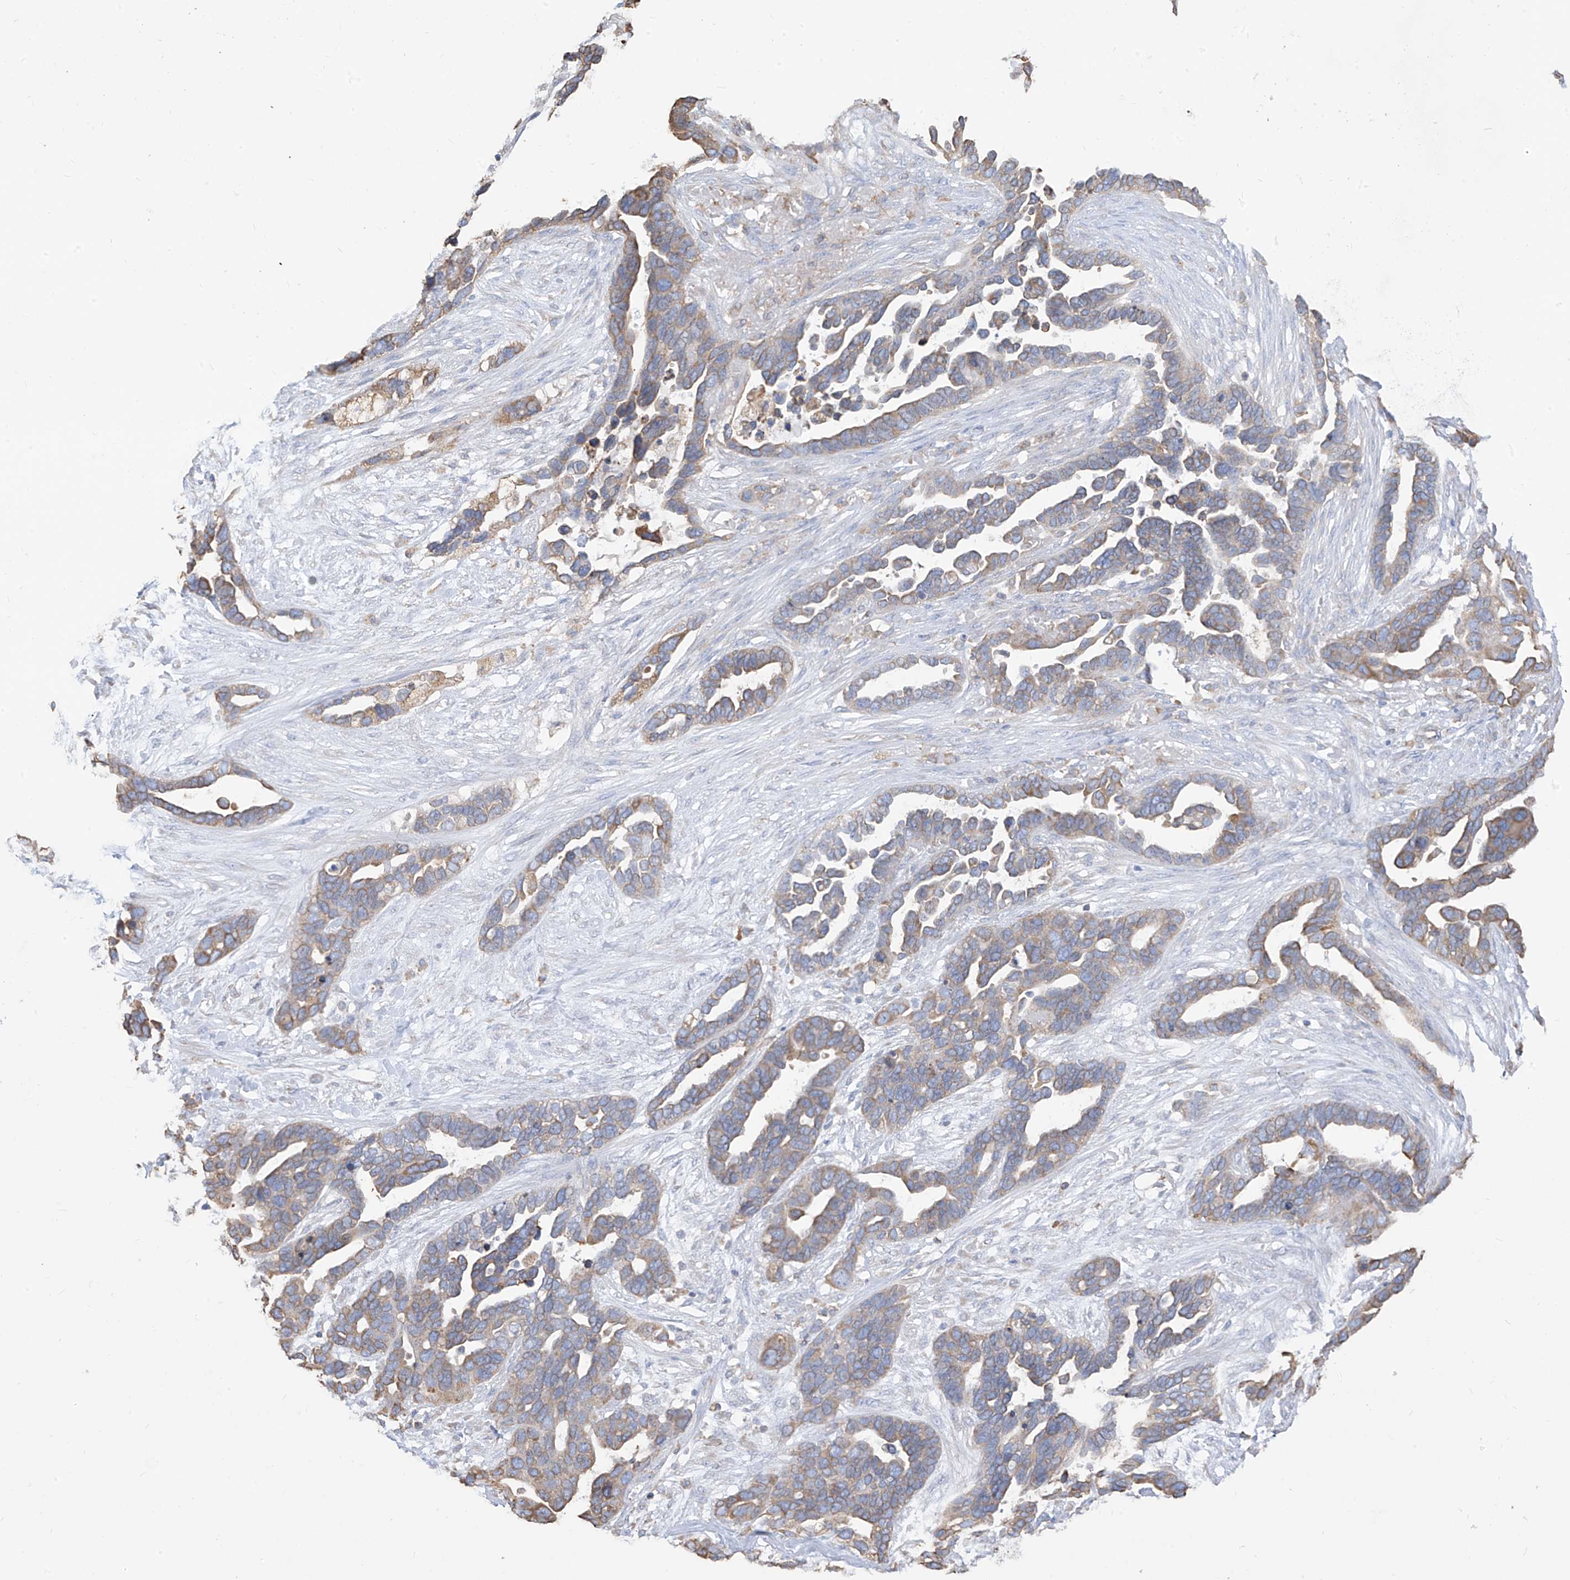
{"staining": {"intensity": "moderate", "quantity": "25%-75%", "location": "cytoplasmic/membranous"}, "tissue": "ovarian cancer", "cell_type": "Tumor cells", "image_type": "cancer", "snomed": [{"axis": "morphology", "description": "Cystadenocarcinoma, serous, NOS"}, {"axis": "topography", "description": "Ovary"}], "caption": "Ovarian cancer (serous cystadenocarcinoma) was stained to show a protein in brown. There is medium levels of moderate cytoplasmic/membranous positivity in about 25%-75% of tumor cells.", "gene": "PDIA6", "patient": {"sex": "female", "age": 54}}